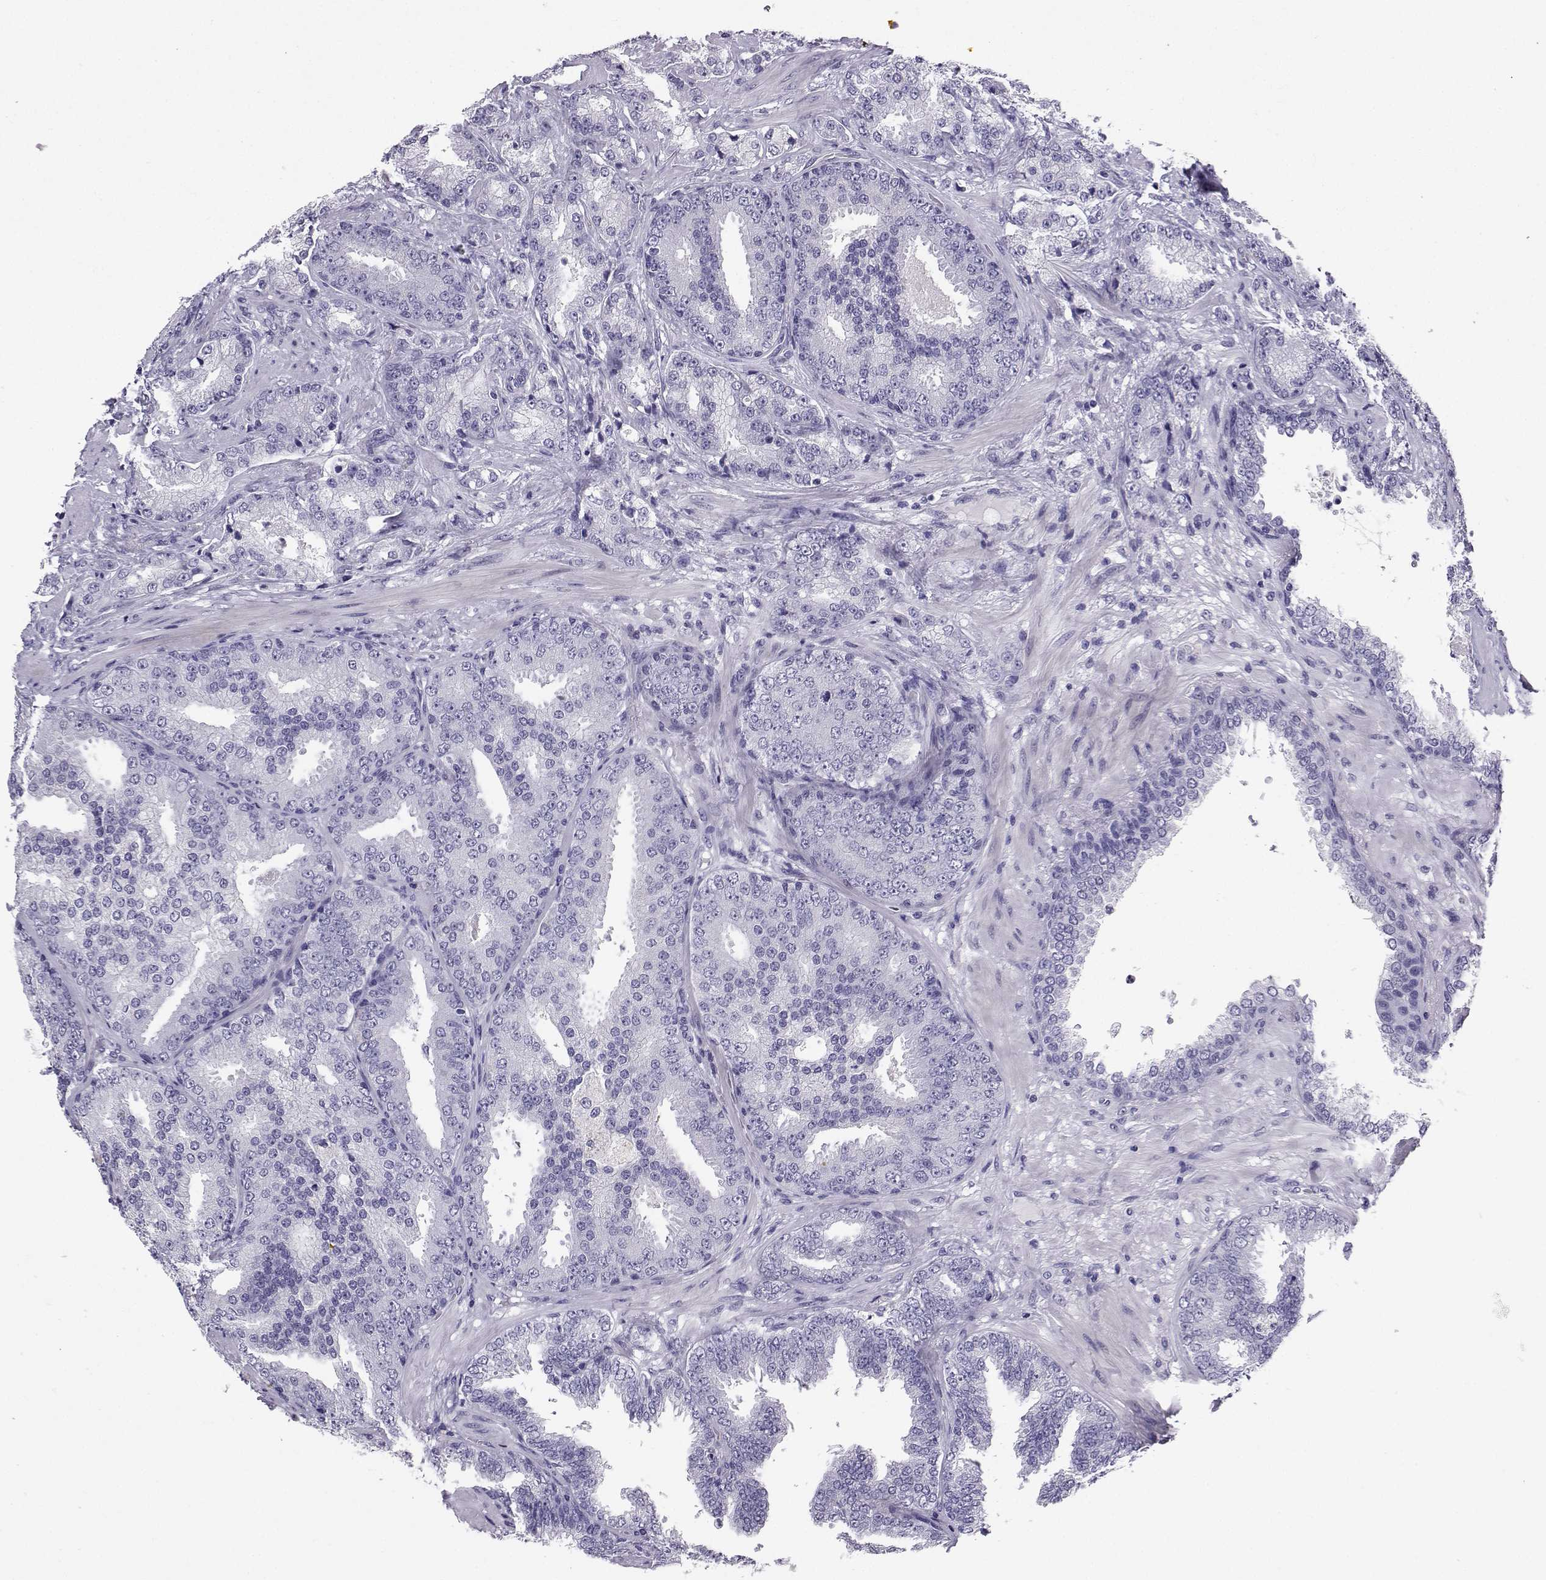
{"staining": {"intensity": "negative", "quantity": "none", "location": "none"}, "tissue": "prostate cancer", "cell_type": "Tumor cells", "image_type": "cancer", "snomed": [{"axis": "morphology", "description": "Adenocarcinoma, Low grade"}, {"axis": "topography", "description": "Prostate"}], "caption": "Protein analysis of prostate cancer (adenocarcinoma (low-grade)) demonstrates no significant positivity in tumor cells.", "gene": "TBR1", "patient": {"sex": "male", "age": 68}}